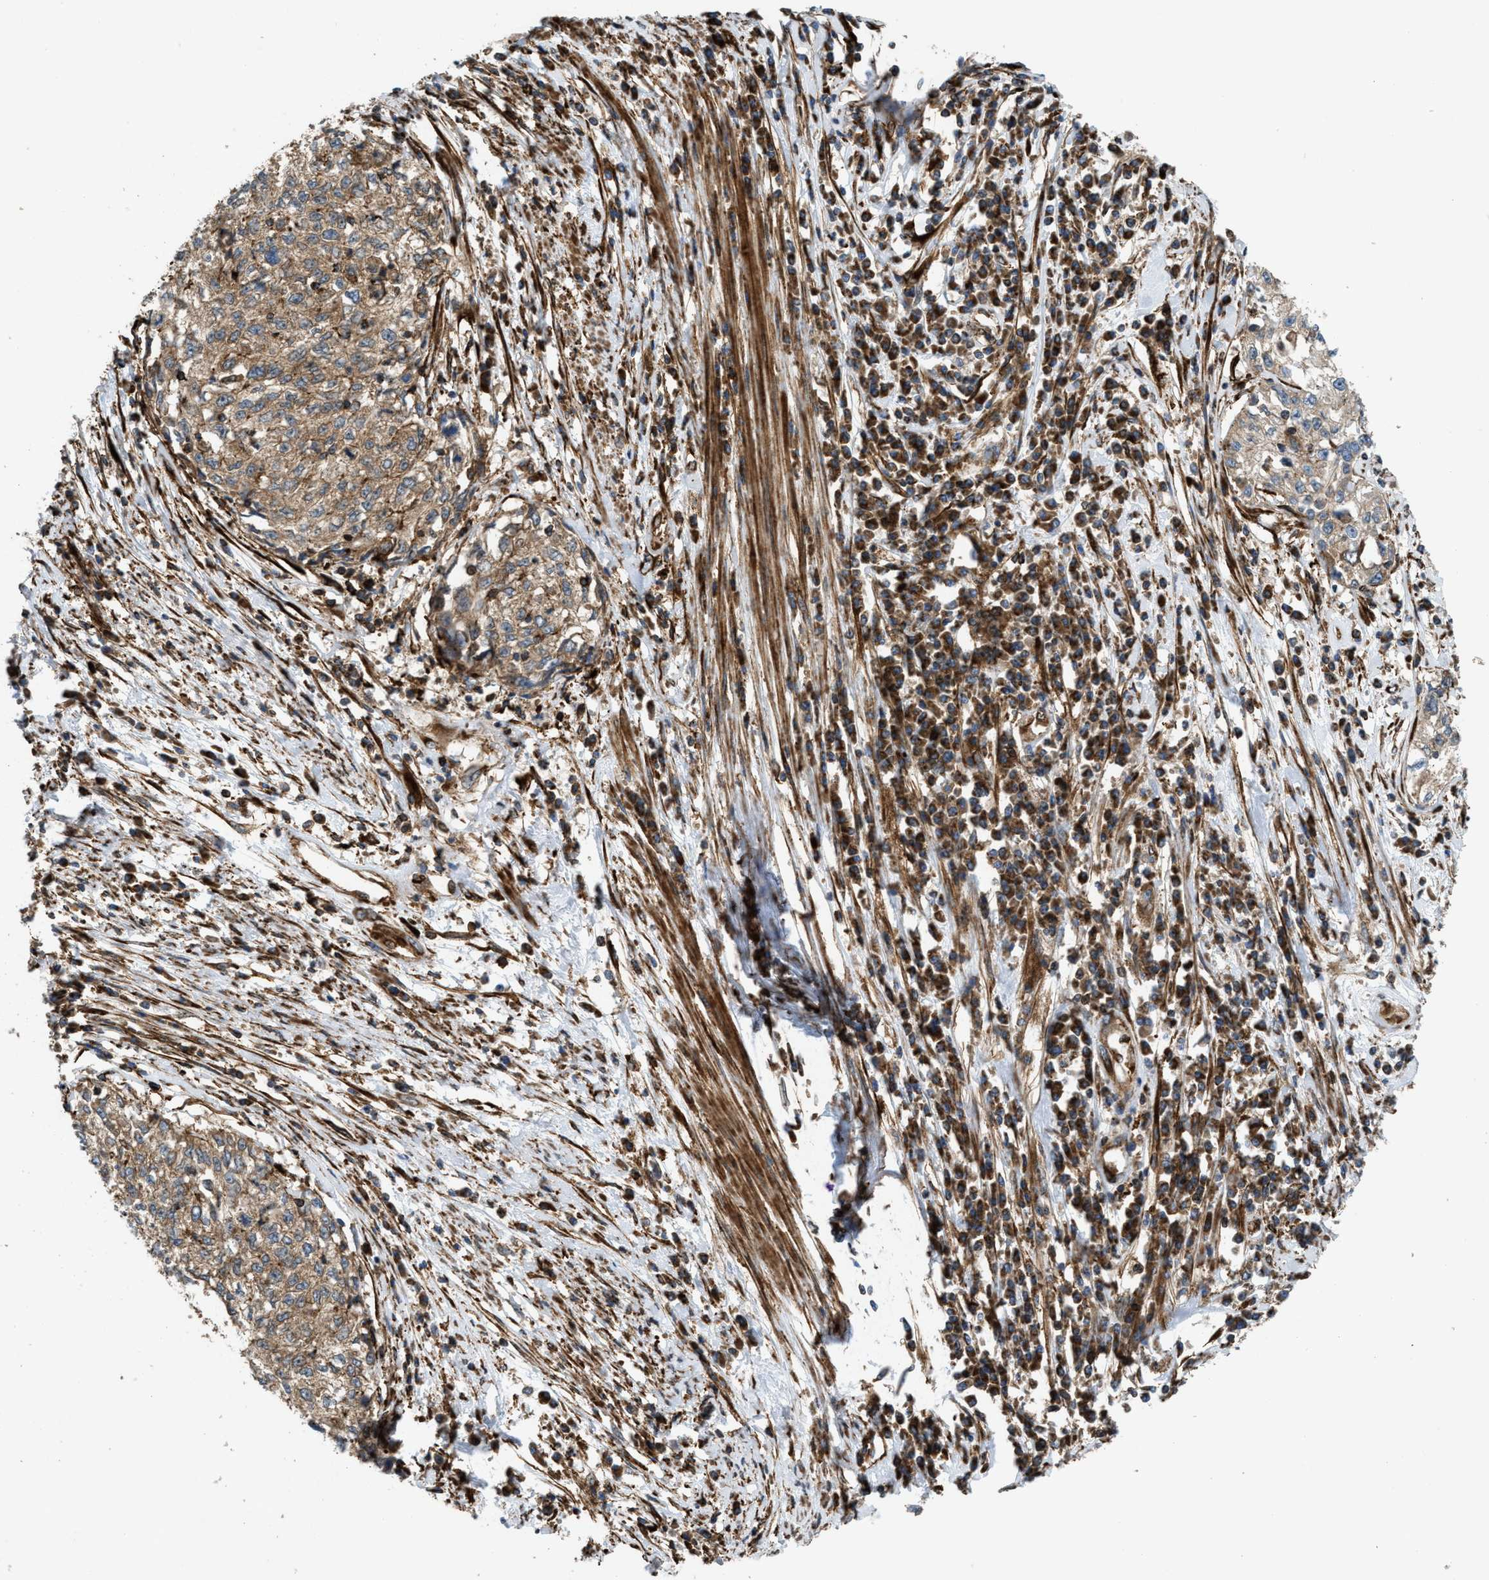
{"staining": {"intensity": "moderate", "quantity": ">75%", "location": "cytoplasmic/membranous"}, "tissue": "cervical cancer", "cell_type": "Tumor cells", "image_type": "cancer", "snomed": [{"axis": "morphology", "description": "Squamous cell carcinoma, NOS"}, {"axis": "topography", "description": "Cervix"}], "caption": "Cervical squamous cell carcinoma stained with DAB (3,3'-diaminobenzidine) IHC reveals medium levels of moderate cytoplasmic/membranous expression in about >75% of tumor cells.", "gene": "EGLN1", "patient": {"sex": "female", "age": 57}}